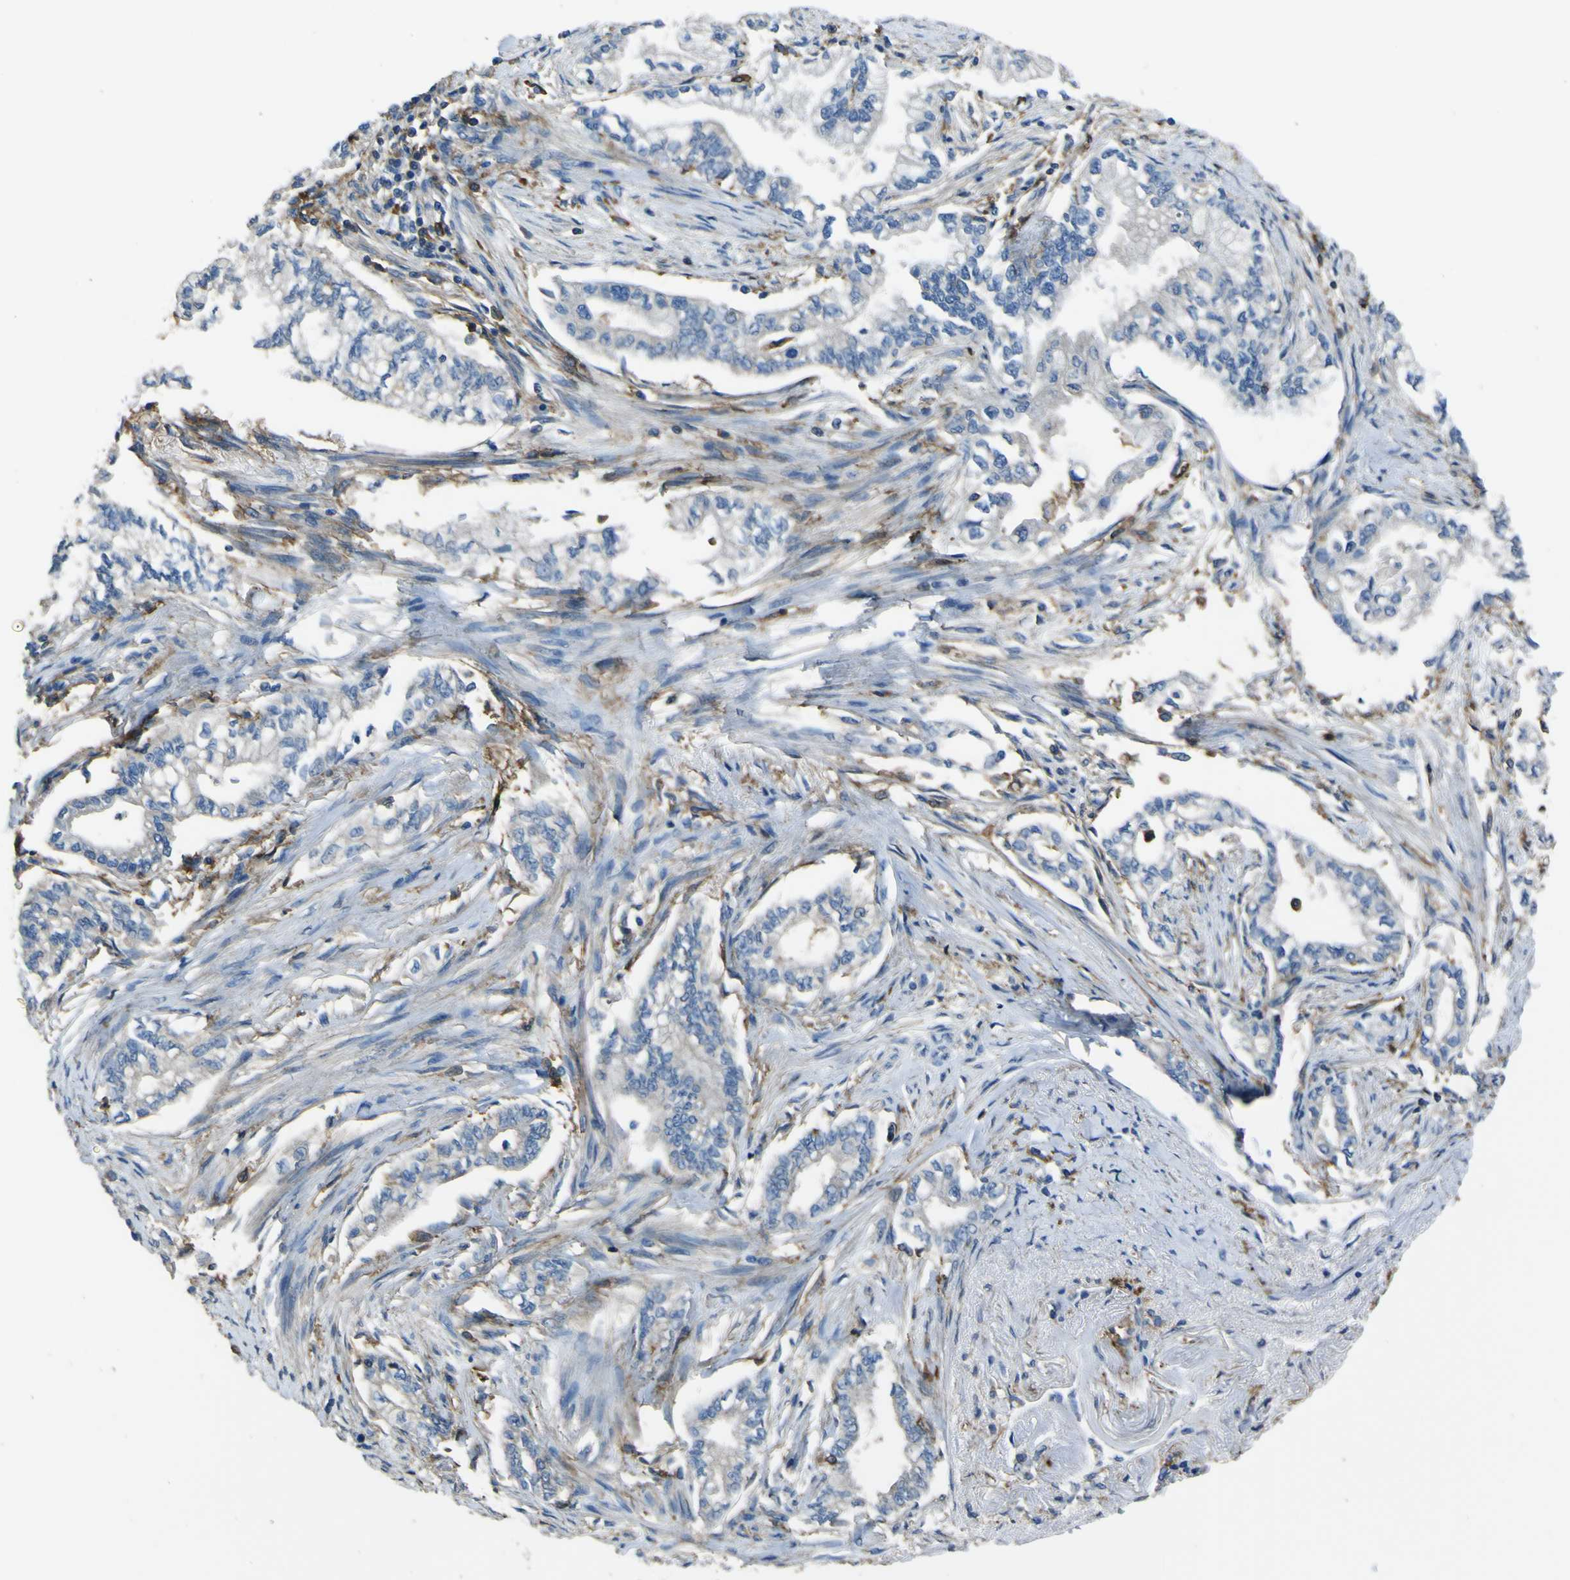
{"staining": {"intensity": "negative", "quantity": "none", "location": "none"}, "tissue": "pancreatic cancer", "cell_type": "Tumor cells", "image_type": "cancer", "snomed": [{"axis": "morphology", "description": "Normal tissue, NOS"}, {"axis": "topography", "description": "Pancreas"}], "caption": "Immunohistochemistry (IHC) of pancreatic cancer demonstrates no staining in tumor cells. The staining was performed using DAB (3,3'-diaminobenzidine) to visualize the protein expression in brown, while the nuclei were stained in blue with hematoxylin (Magnification: 20x).", "gene": "LAIR1", "patient": {"sex": "male", "age": 42}}